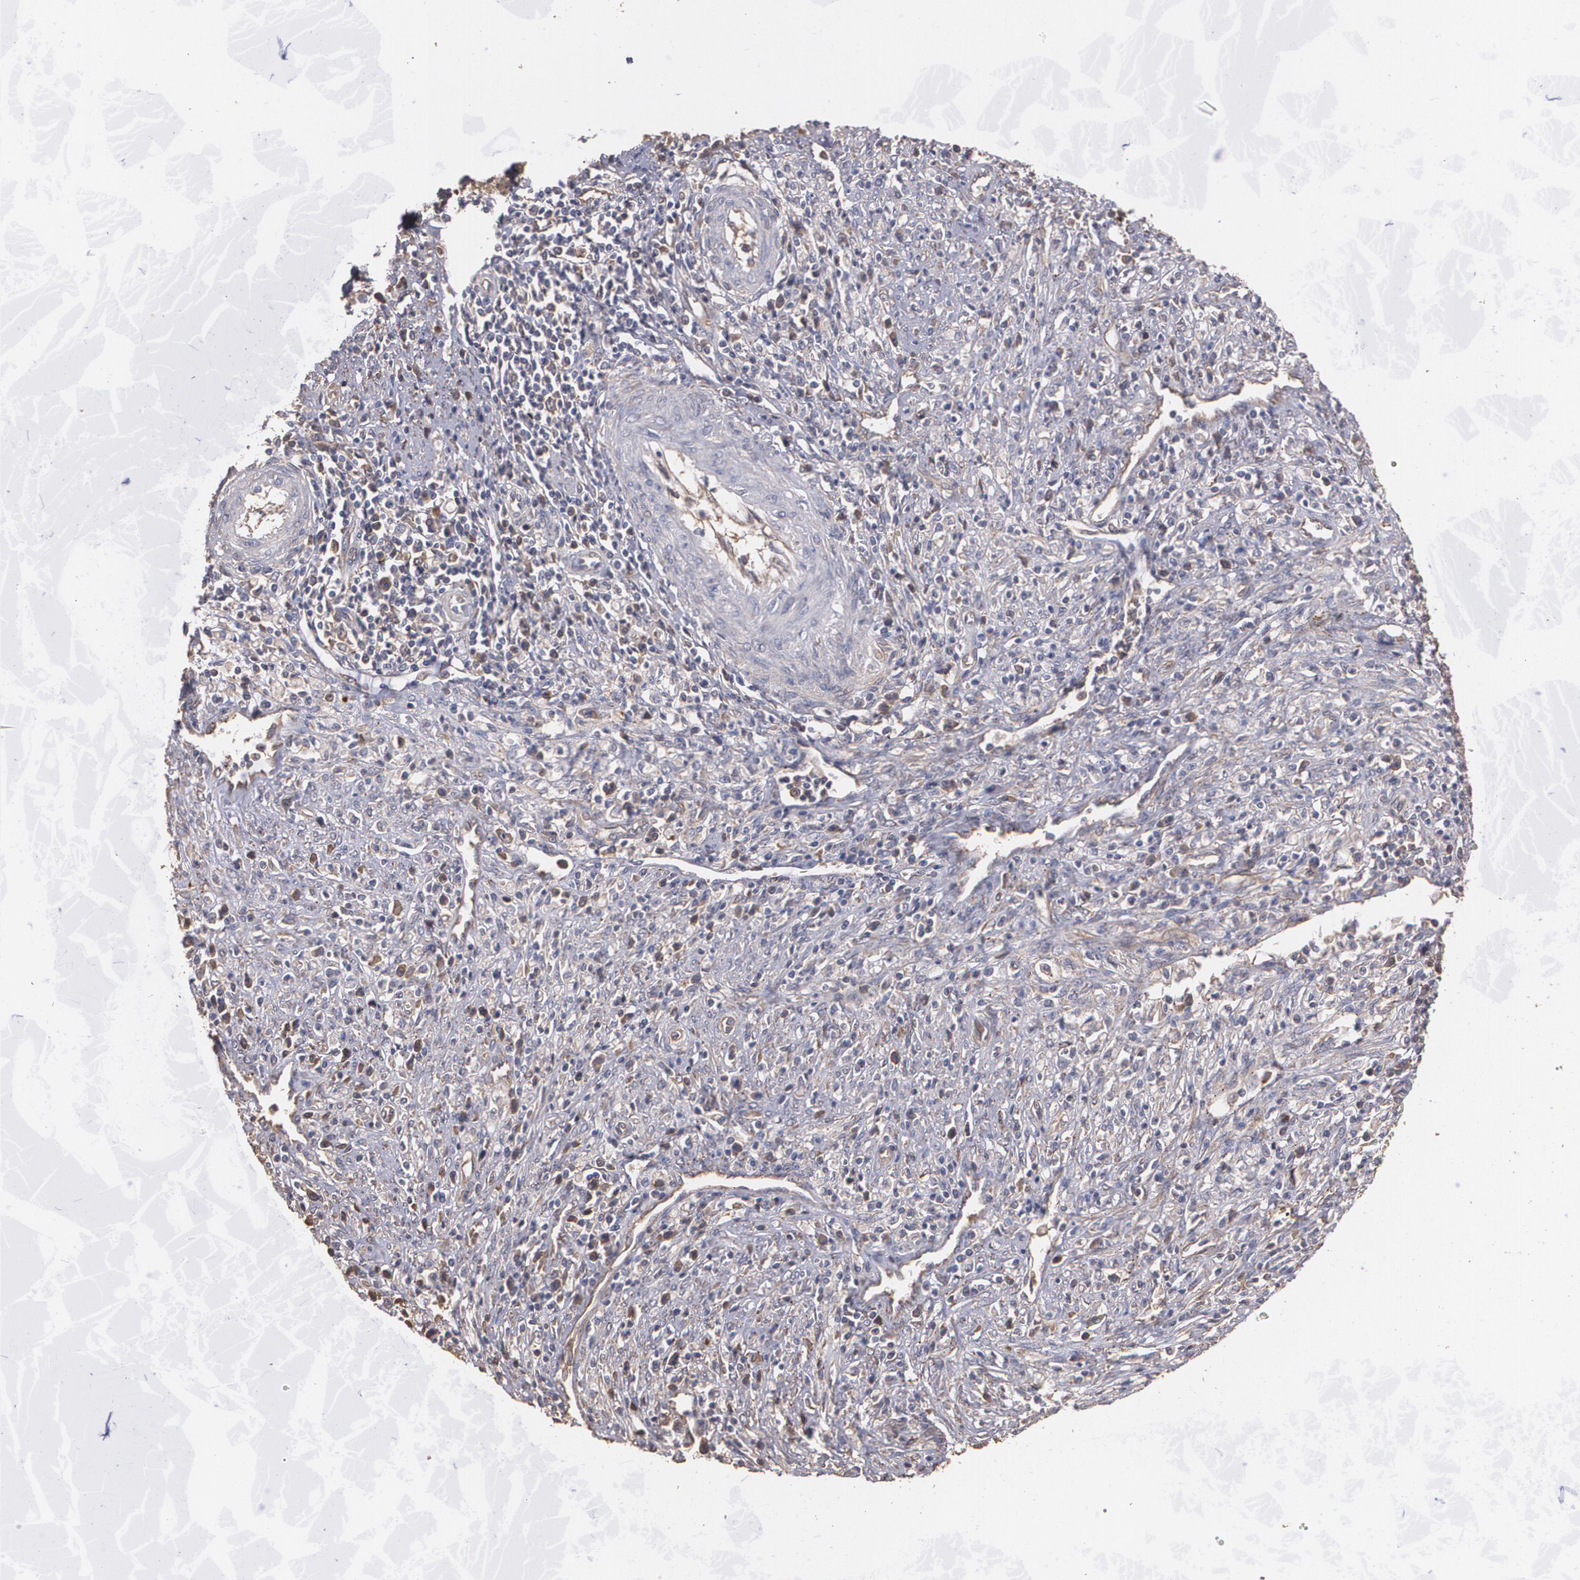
{"staining": {"intensity": "weak", "quantity": ">75%", "location": "cytoplasmic/membranous"}, "tissue": "cervical cancer", "cell_type": "Tumor cells", "image_type": "cancer", "snomed": [{"axis": "morphology", "description": "Adenocarcinoma, NOS"}, {"axis": "topography", "description": "Cervix"}], "caption": "Immunohistochemical staining of cervical cancer (adenocarcinoma) reveals weak cytoplasmic/membranous protein staining in about >75% of tumor cells.", "gene": "PON1", "patient": {"sex": "female", "age": 36}}